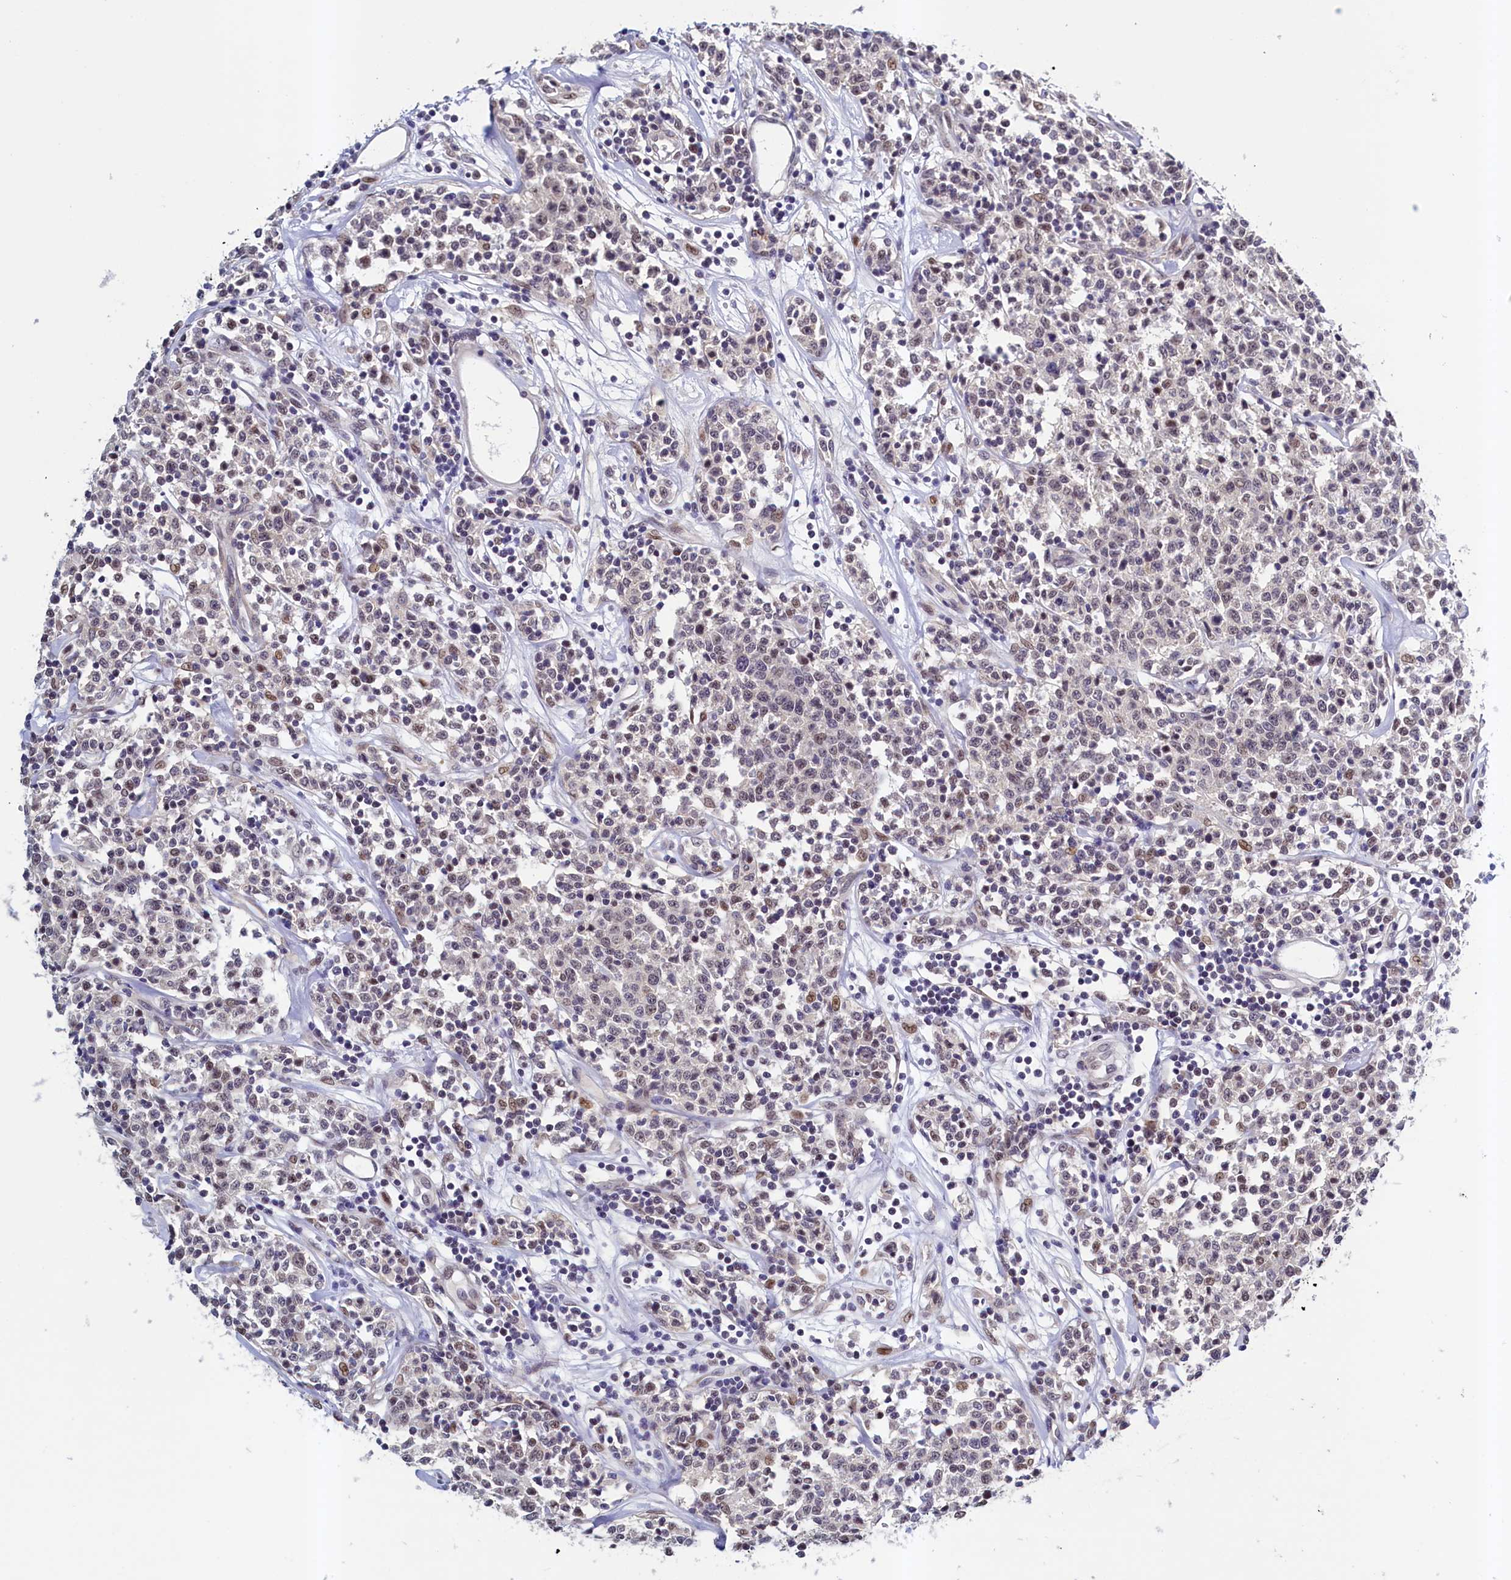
{"staining": {"intensity": "negative", "quantity": "none", "location": "none"}, "tissue": "lymphoma", "cell_type": "Tumor cells", "image_type": "cancer", "snomed": [{"axis": "morphology", "description": "Malignant lymphoma, non-Hodgkin's type, Low grade"}, {"axis": "topography", "description": "Small intestine"}], "caption": "This is a image of immunohistochemistry staining of lymphoma, which shows no positivity in tumor cells.", "gene": "PACSIN3", "patient": {"sex": "female", "age": 59}}